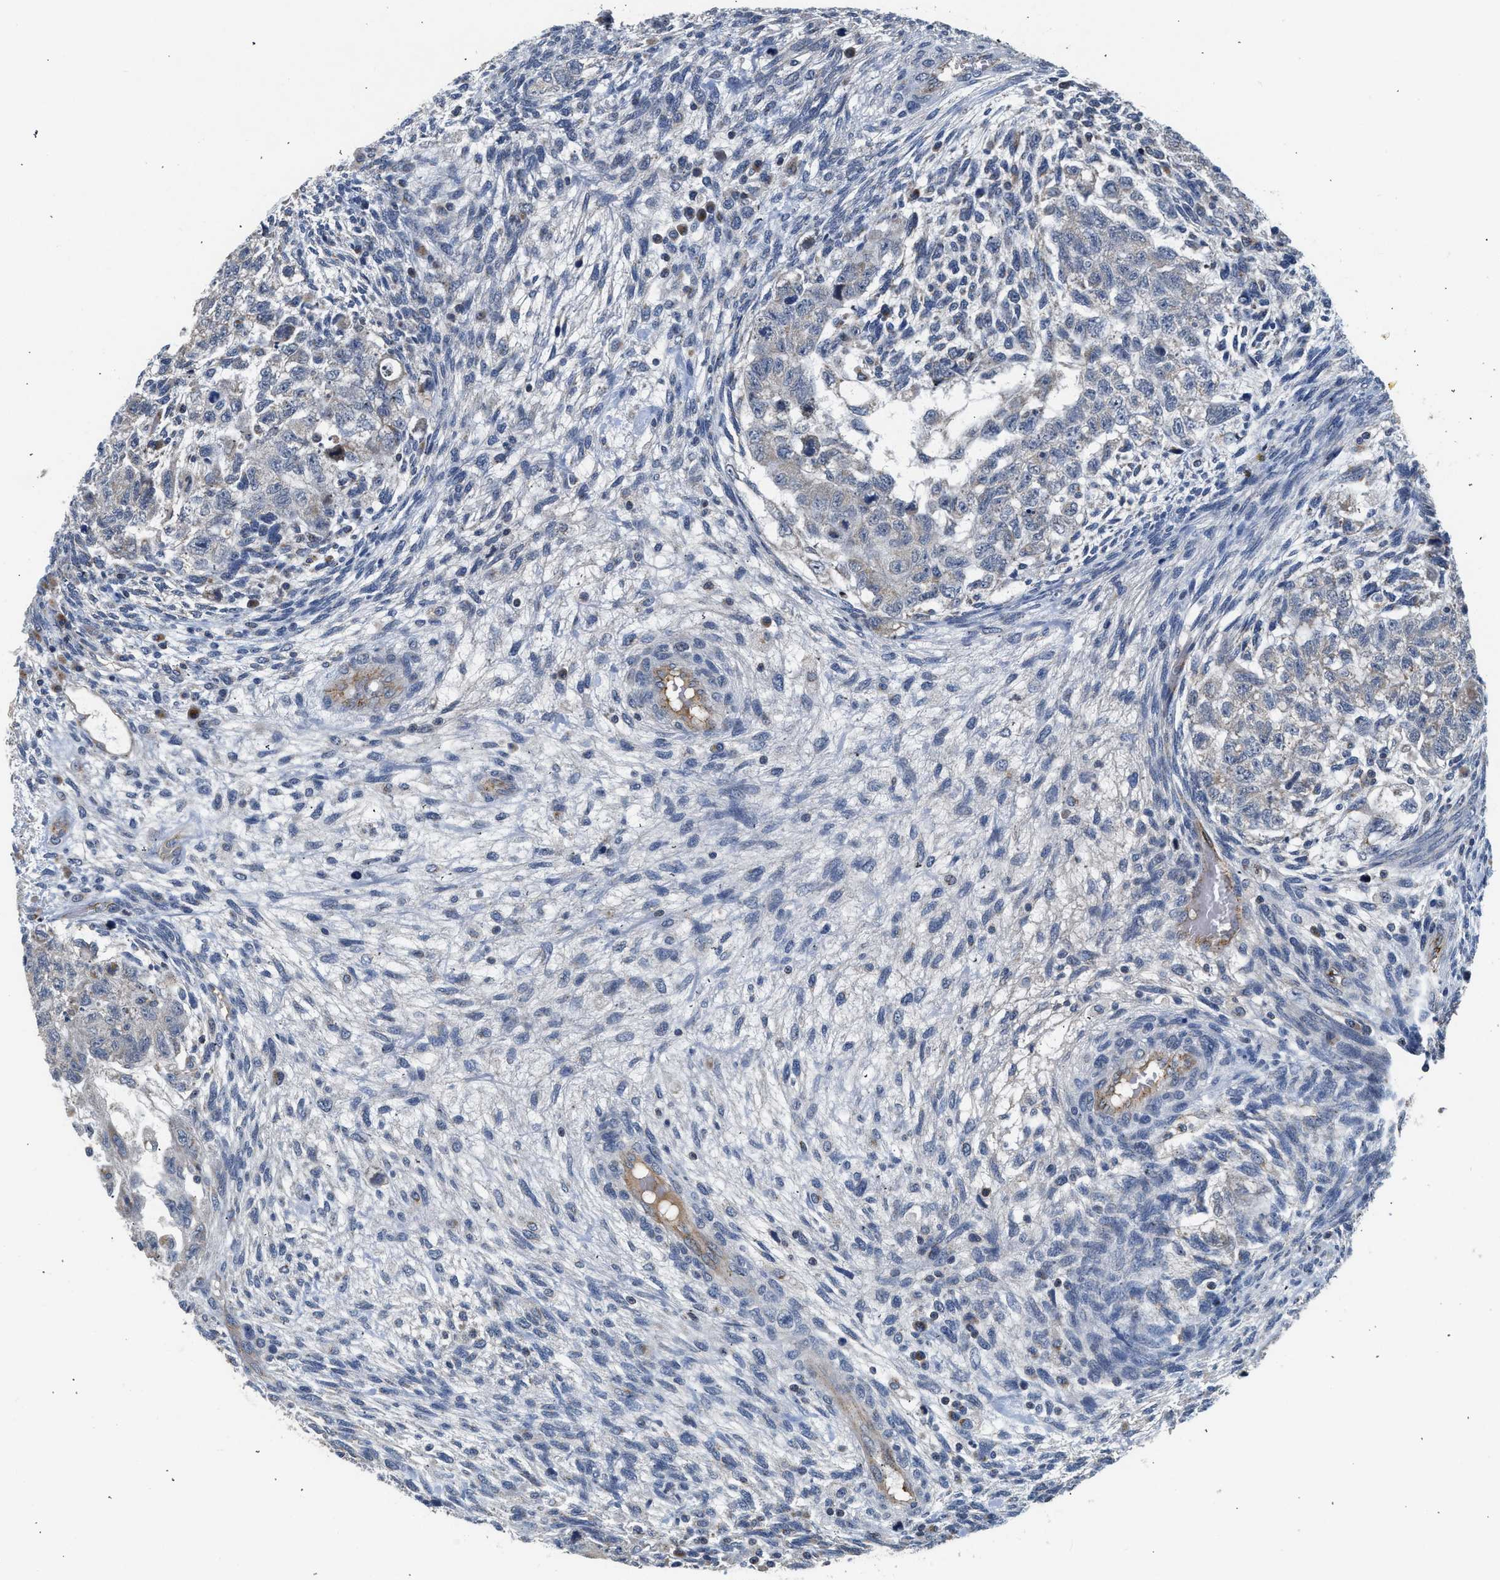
{"staining": {"intensity": "negative", "quantity": "none", "location": "none"}, "tissue": "testis cancer", "cell_type": "Tumor cells", "image_type": "cancer", "snomed": [{"axis": "morphology", "description": "Normal tissue, NOS"}, {"axis": "morphology", "description": "Carcinoma, Embryonal, NOS"}, {"axis": "topography", "description": "Testis"}], "caption": "The immunohistochemistry histopathology image has no significant positivity in tumor cells of testis cancer tissue.", "gene": "PIM1", "patient": {"sex": "male", "age": 36}}